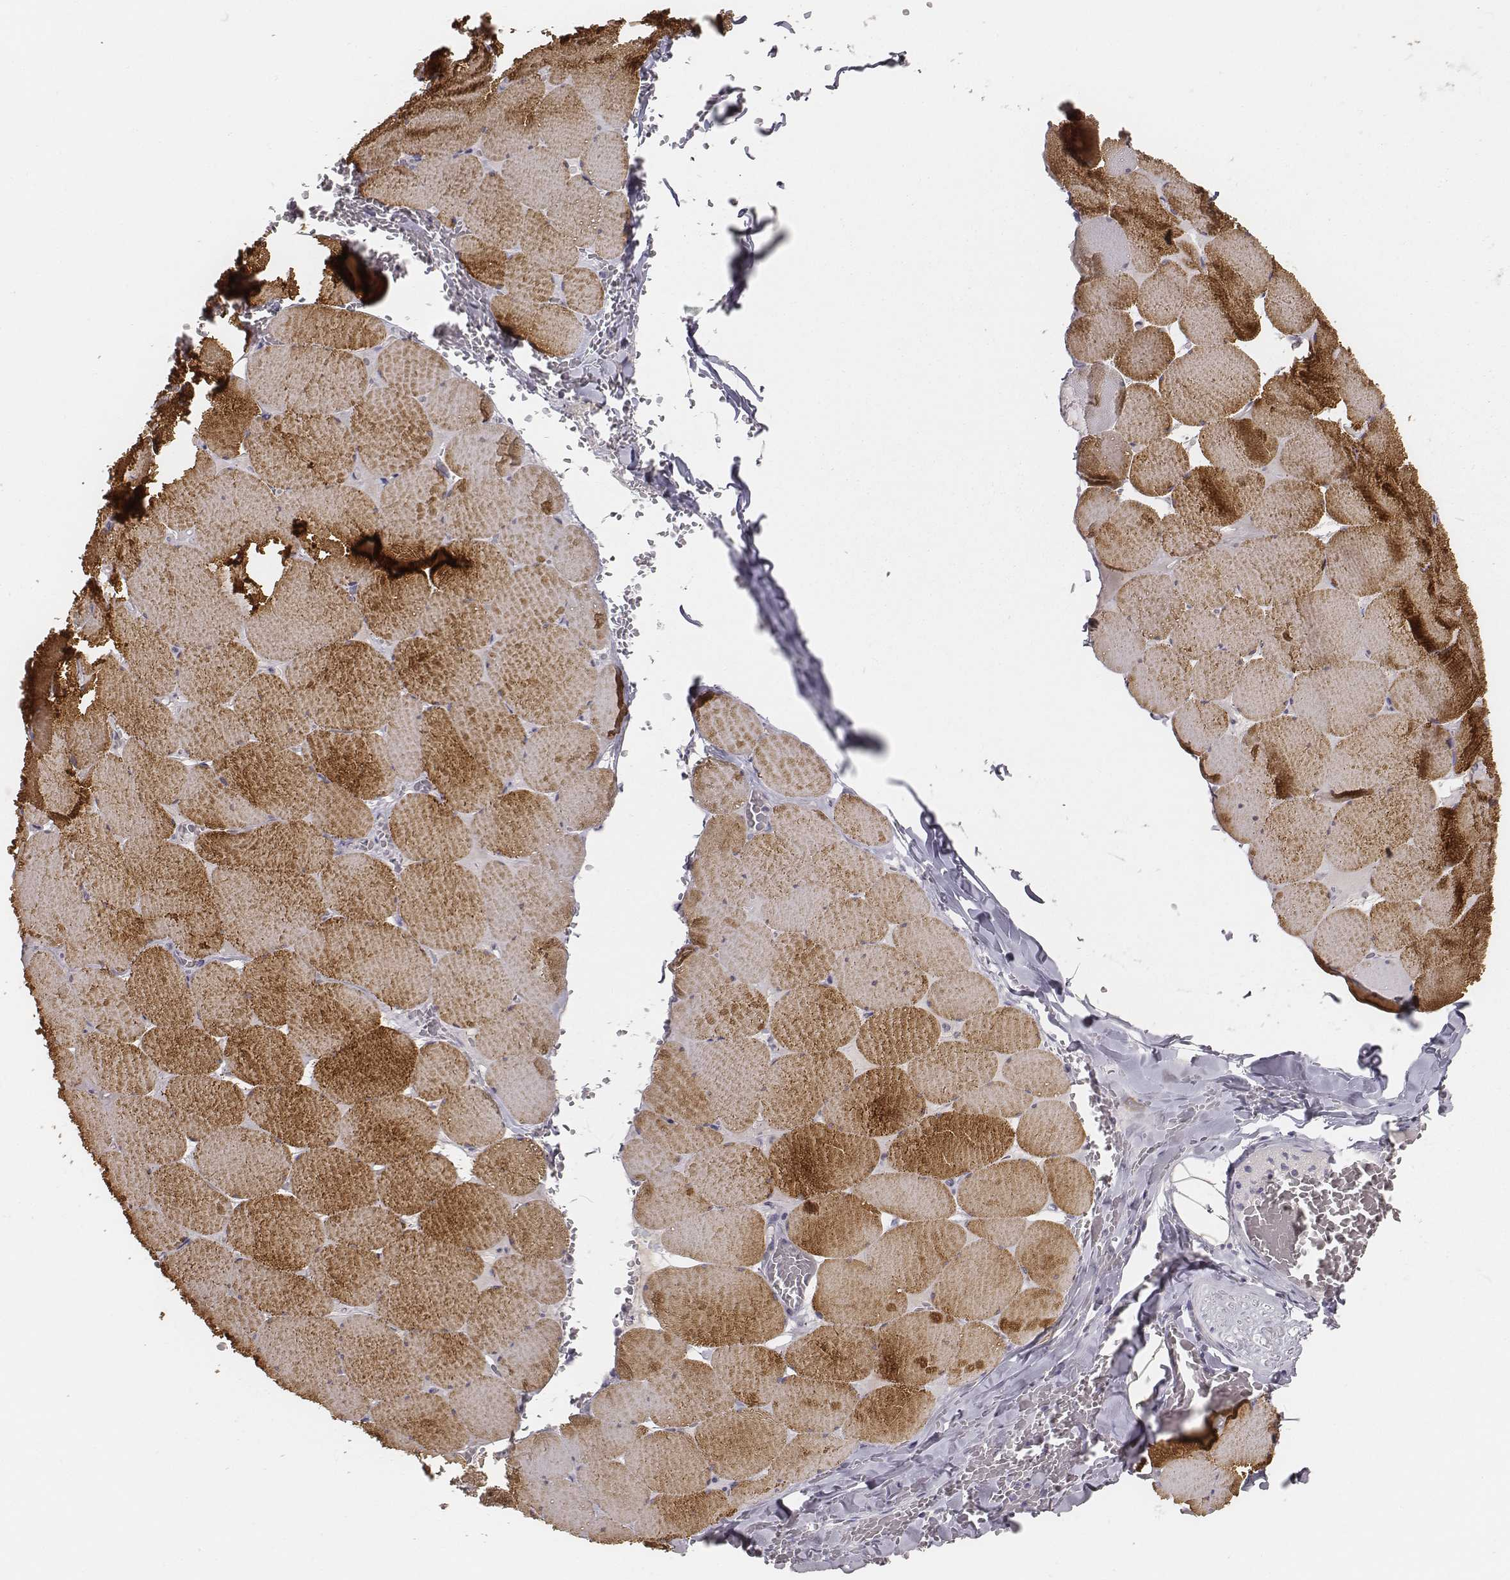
{"staining": {"intensity": "strong", "quantity": ">75%", "location": "cytoplasmic/membranous"}, "tissue": "skeletal muscle", "cell_type": "Myocytes", "image_type": "normal", "snomed": [{"axis": "morphology", "description": "Normal tissue, NOS"}, {"axis": "morphology", "description": "Malignant melanoma, Metastatic site"}, {"axis": "topography", "description": "Skeletal muscle"}], "caption": "The immunohistochemical stain shows strong cytoplasmic/membranous expression in myocytes of normal skeletal muscle.", "gene": "MYH6", "patient": {"sex": "male", "age": 50}}